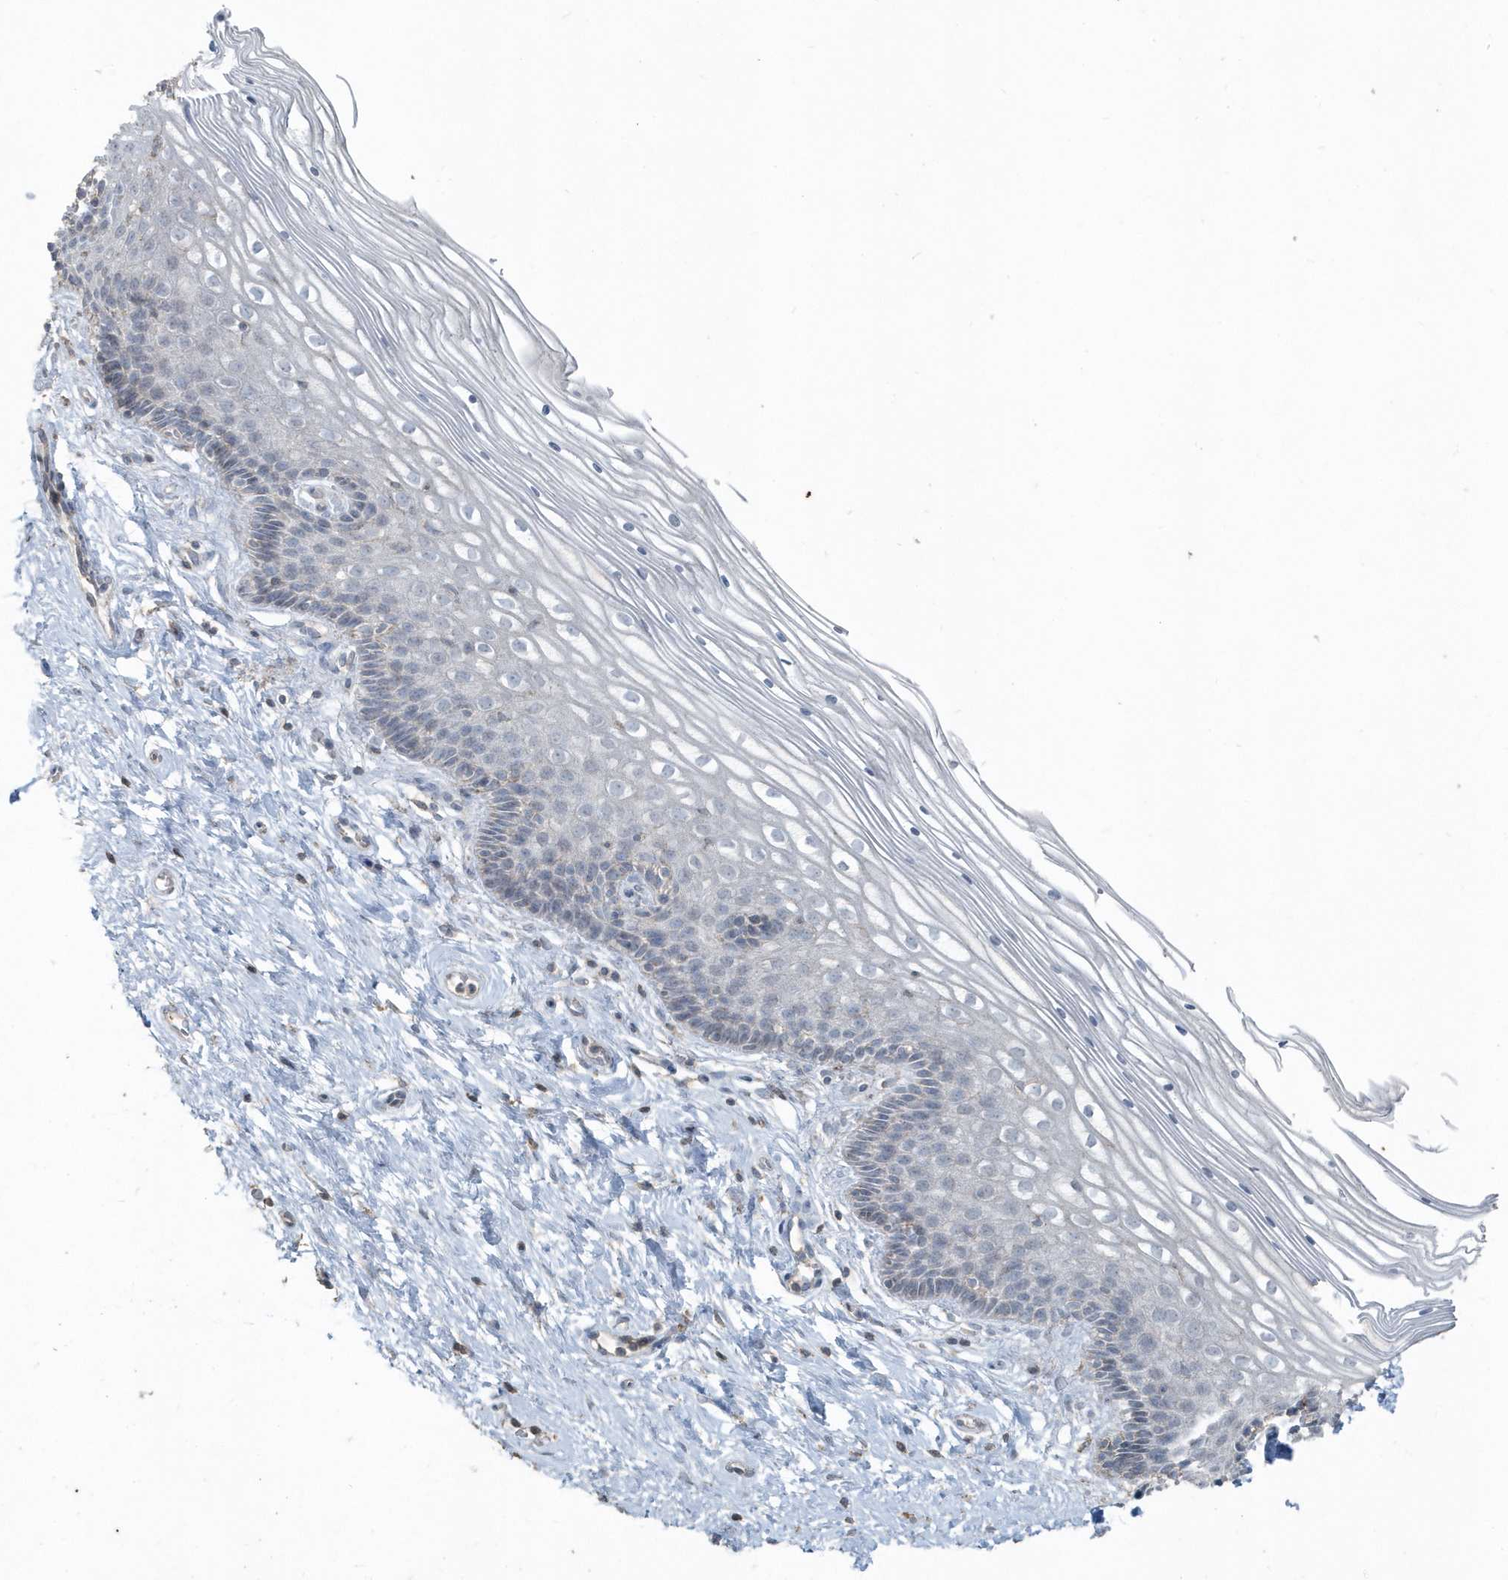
{"staining": {"intensity": "negative", "quantity": "none", "location": "none"}, "tissue": "cervix", "cell_type": "Glandular cells", "image_type": "normal", "snomed": [{"axis": "morphology", "description": "Normal tissue, NOS"}, {"axis": "topography", "description": "Cervix"}], "caption": "Protein analysis of benign cervix shows no significant staining in glandular cells.", "gene": "ACTC1", "patient": {"sex": "female", "age": 33}}